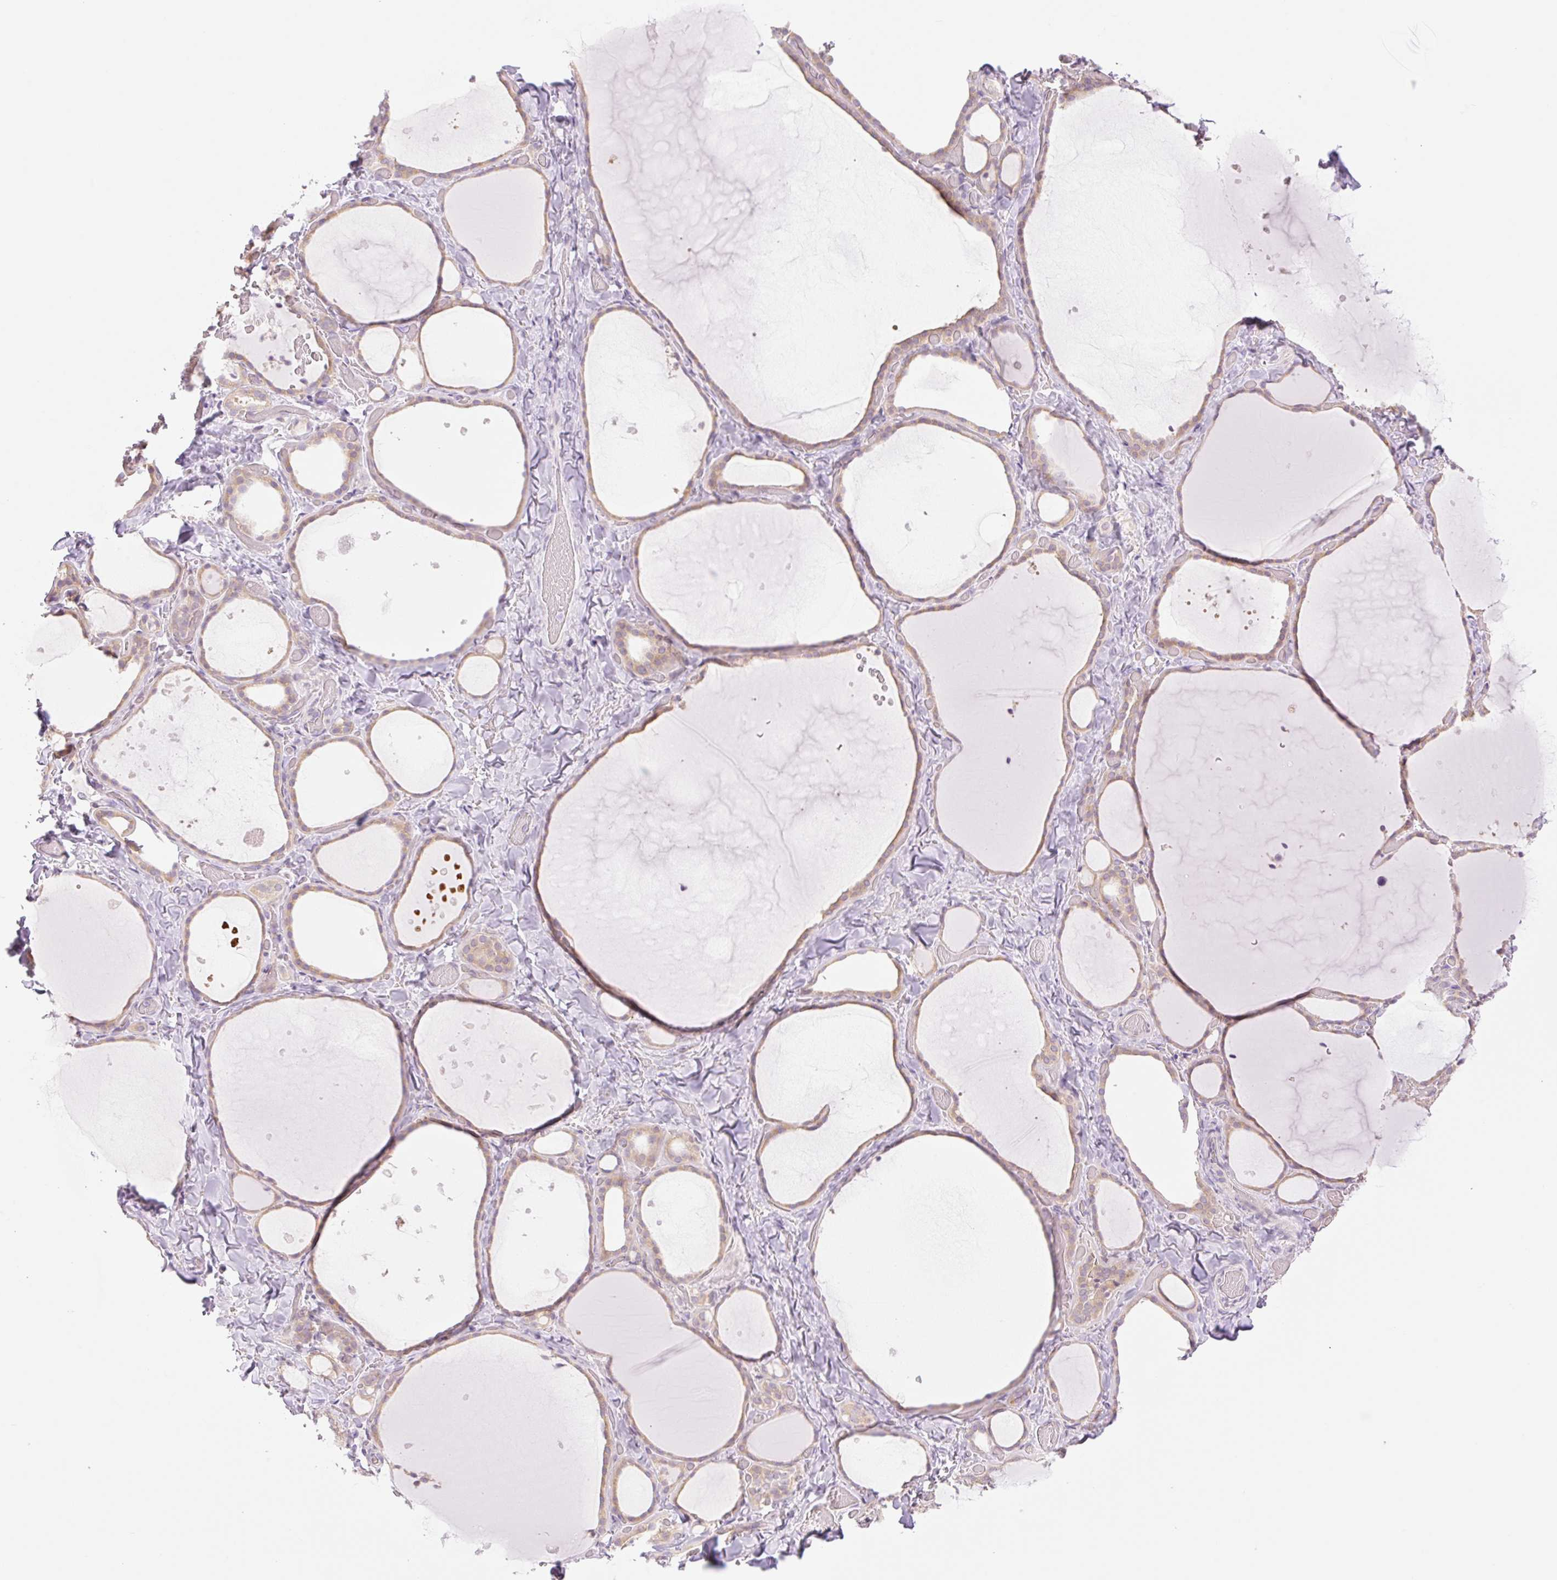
{"staining": {"intensity": "moderate", "quantity": ">75%", "location": "cytoplasmic/membranous"}, "tissue": "thyroid gland", "cell_type": "Glandular cells", "image_type": "normal", "snomed": [{"axis": "morphology", "description": "Normal tissue, NOS"}, {"axis": "topography", "description": "Thyroid gland"}], "caption": "Brown immunohistochemical staining in unremarkable human thyroid gland displays moderate cytoplasmic/membranous expression in approximately >75% of glandular cells.", "gene": "COL5A1", "patient": {"sex": "female", "age": 36}}